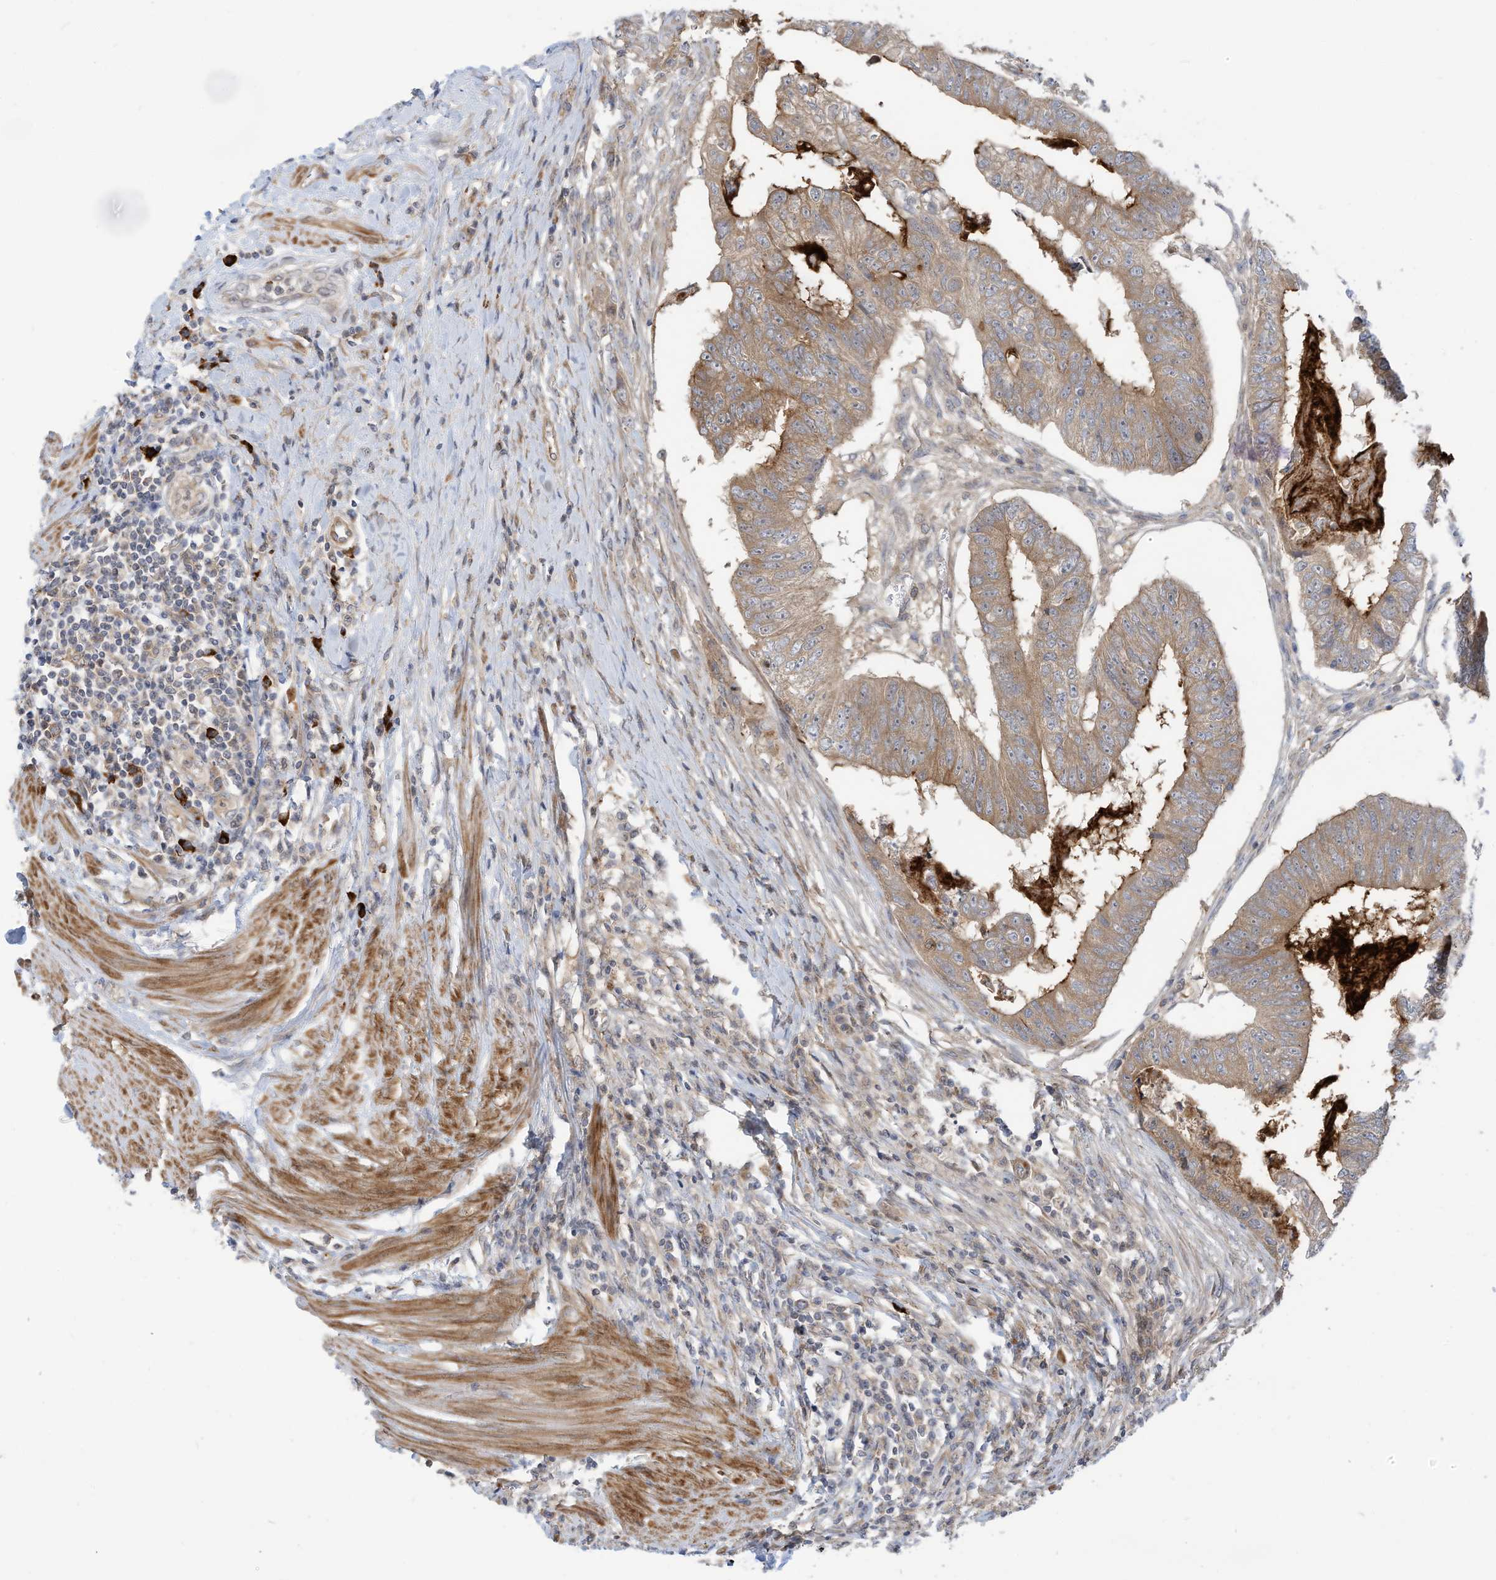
{"staining": {"intensity": "weak", "quantity": ">75%", "location": "cytoplasmic/membranous"}, "tissue": "colorectal cancer", "cell_type": "Tumor cells", "image_type": "cancer", "snomed": [{"axis": "morphology", "description": "Adenocarcinoma, NOS"}, {"axis": "topography", "description": "Colon"}], "caption": "Colorectal adenocarcinoma was stained to show a protein in brown. There is low levels of weak cytoplasmic/membranous staining in about >75% of tumor cells. Nuclei are stained in blue.", "gene": "OFD1", "patient": {"sex": "female", "age": 67}}